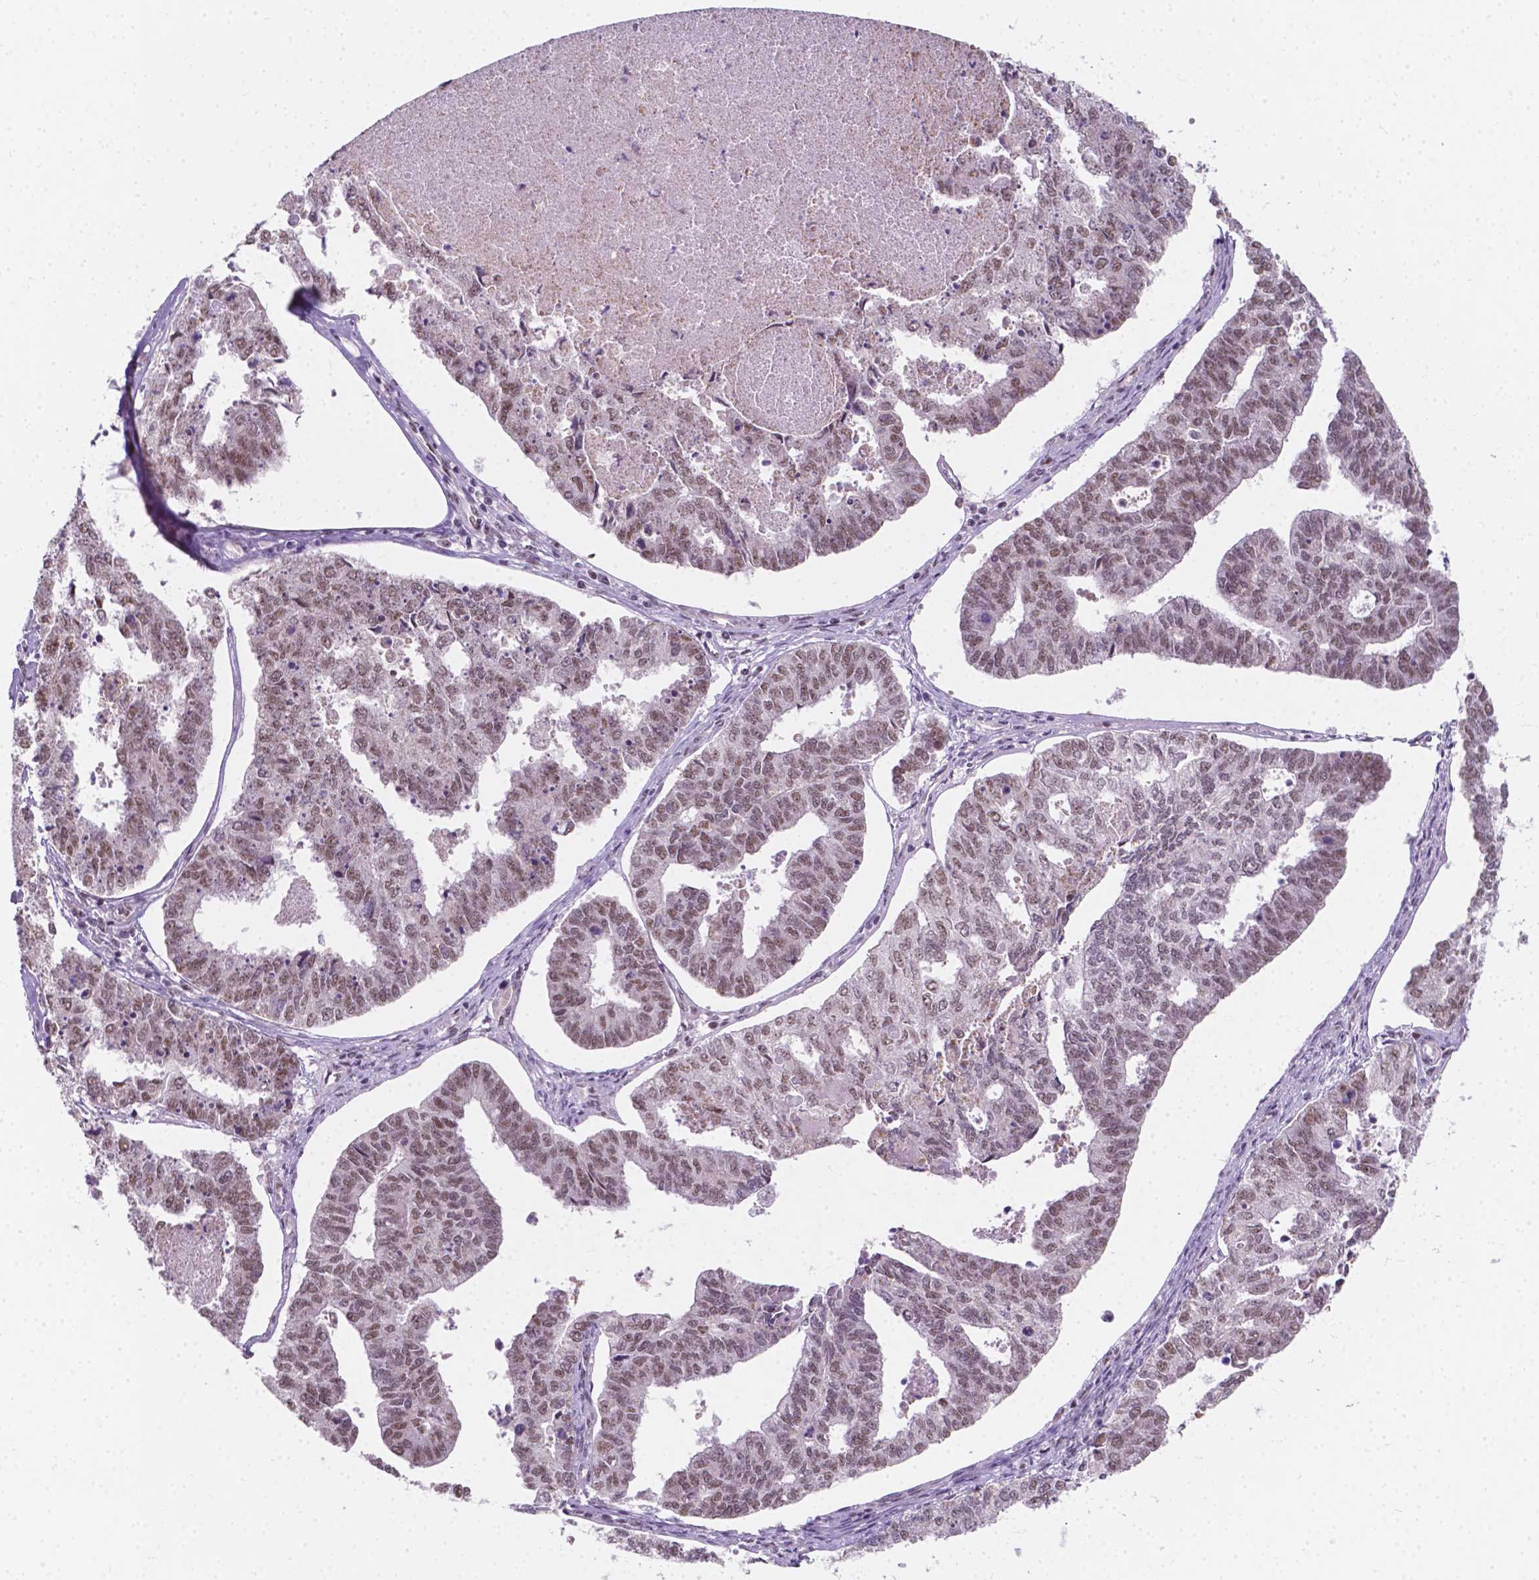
{"staining": {"intensity": "moderate", "quantity": "25%-75%", "location": "nuclear"}, "tissue": "endometrial cancer", "cell_type": "Tumor cells", "image_type": "cancer", "snomed": [{"axis": "morphology", "description": "Adenocarcinoma, NOS"}, {"axis": "topography", "description": "Endometrium"}], "caption": "Adenocarcinoma (endometrial) stained for a protein exhibits moderate nuclear positivity in tumor cells. The protein of interest is shown in brown color, while the nuclei are stained blue.", "gene": "BCAS2", "patient": {"sex": "female", "age": 73}}